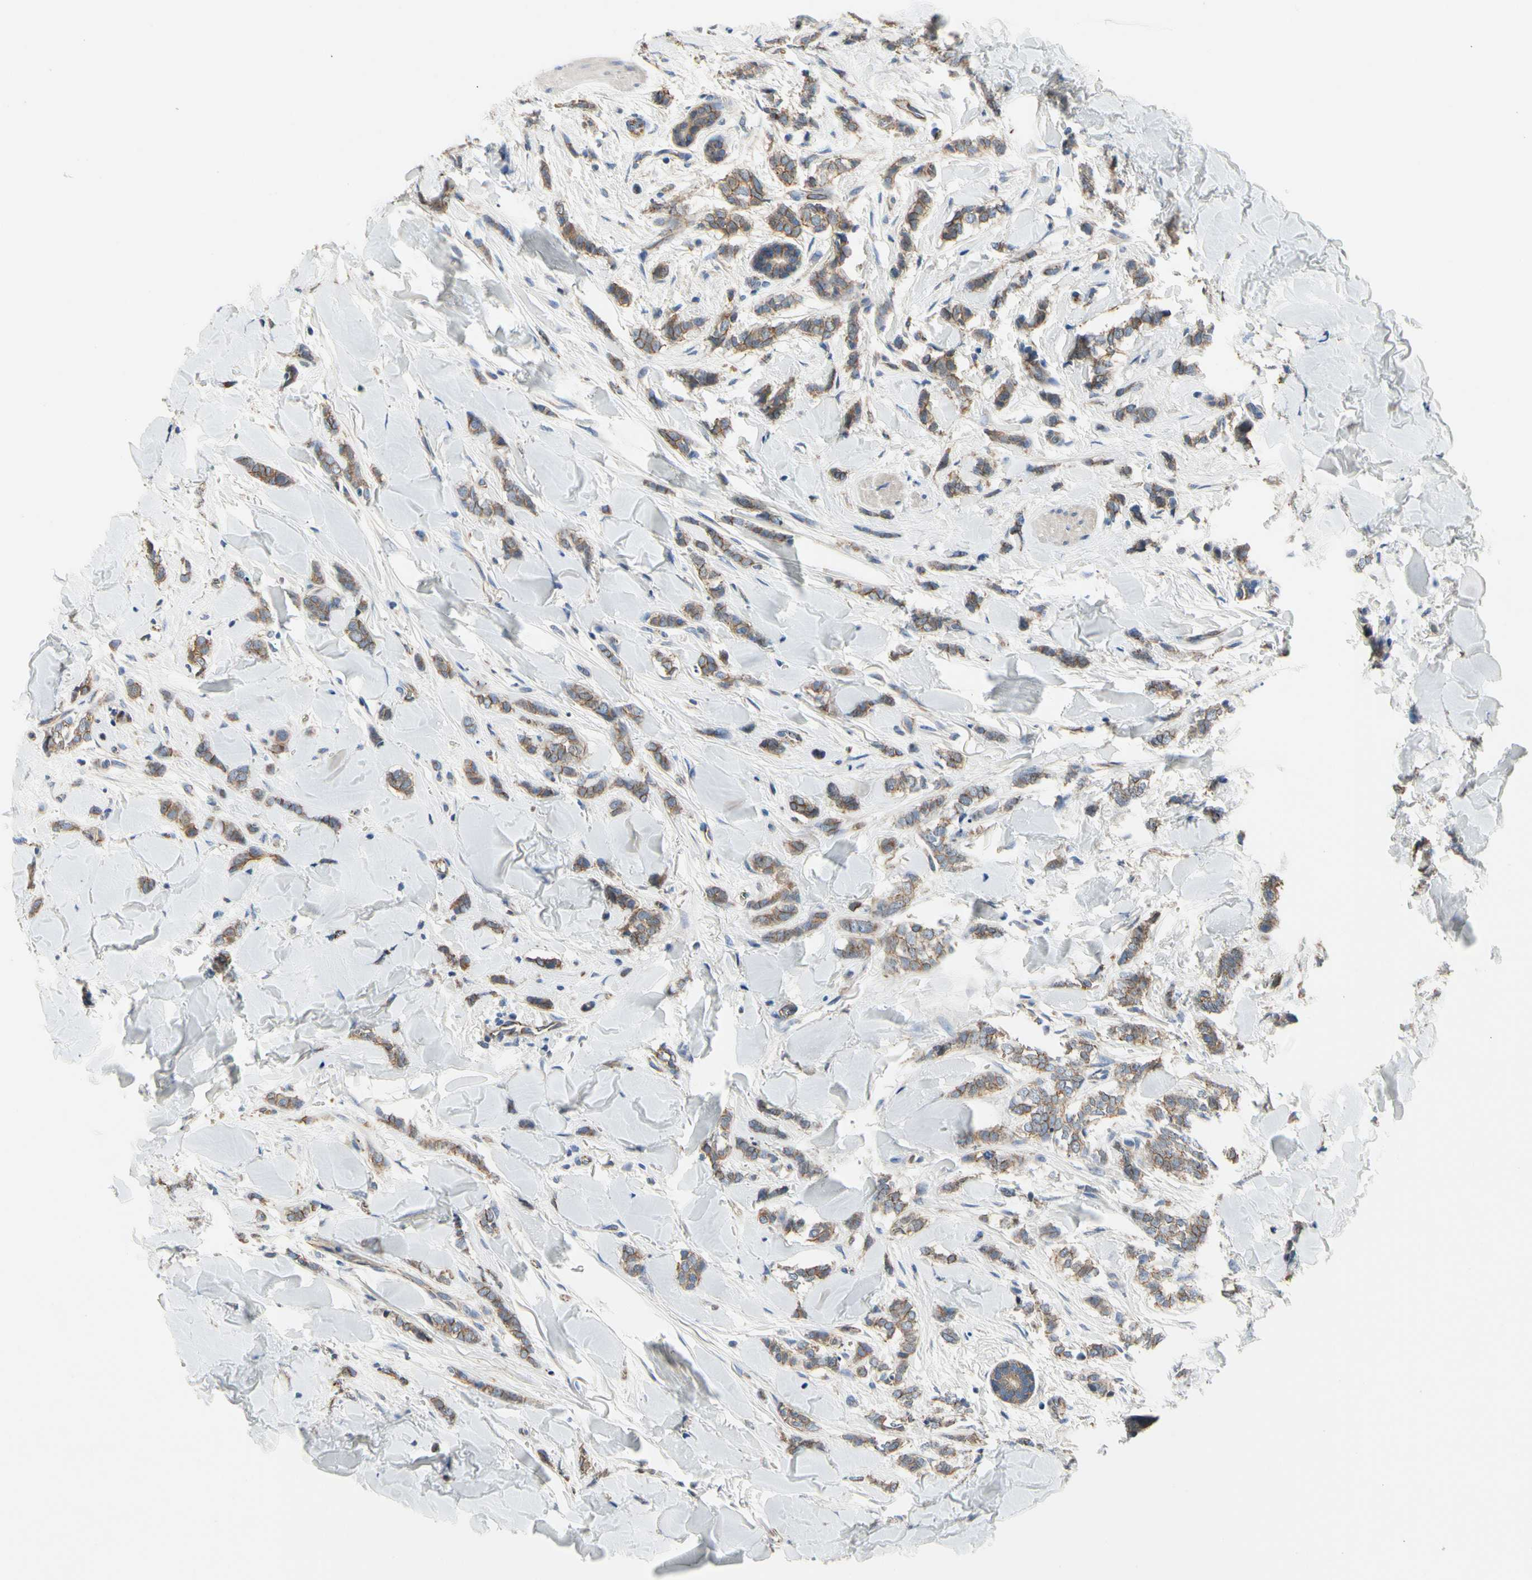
{"staining": {"intensity": "moderate", "quantity": "25%-75%", "location": "cytoplasmic/membranous"}, "tissue": "breast cancer", "cell_type": "Tumor cells", "image_type": "cancer", "snomed": [{"axis": "morphology", "description": "Lobular carcinoma"}, {"axis": "topography", "description": "Skin"}, {"axis": "topography", "description": "Breast"}], "caption": "Human breast lobular carcinoma stained for a protein (brown) shows moderate cytoplasmic/membranous positive positivity in about 25%-75% of tumor cells.", "gene": "LGR6", "patient": {"sex": "female", "age": 46}}